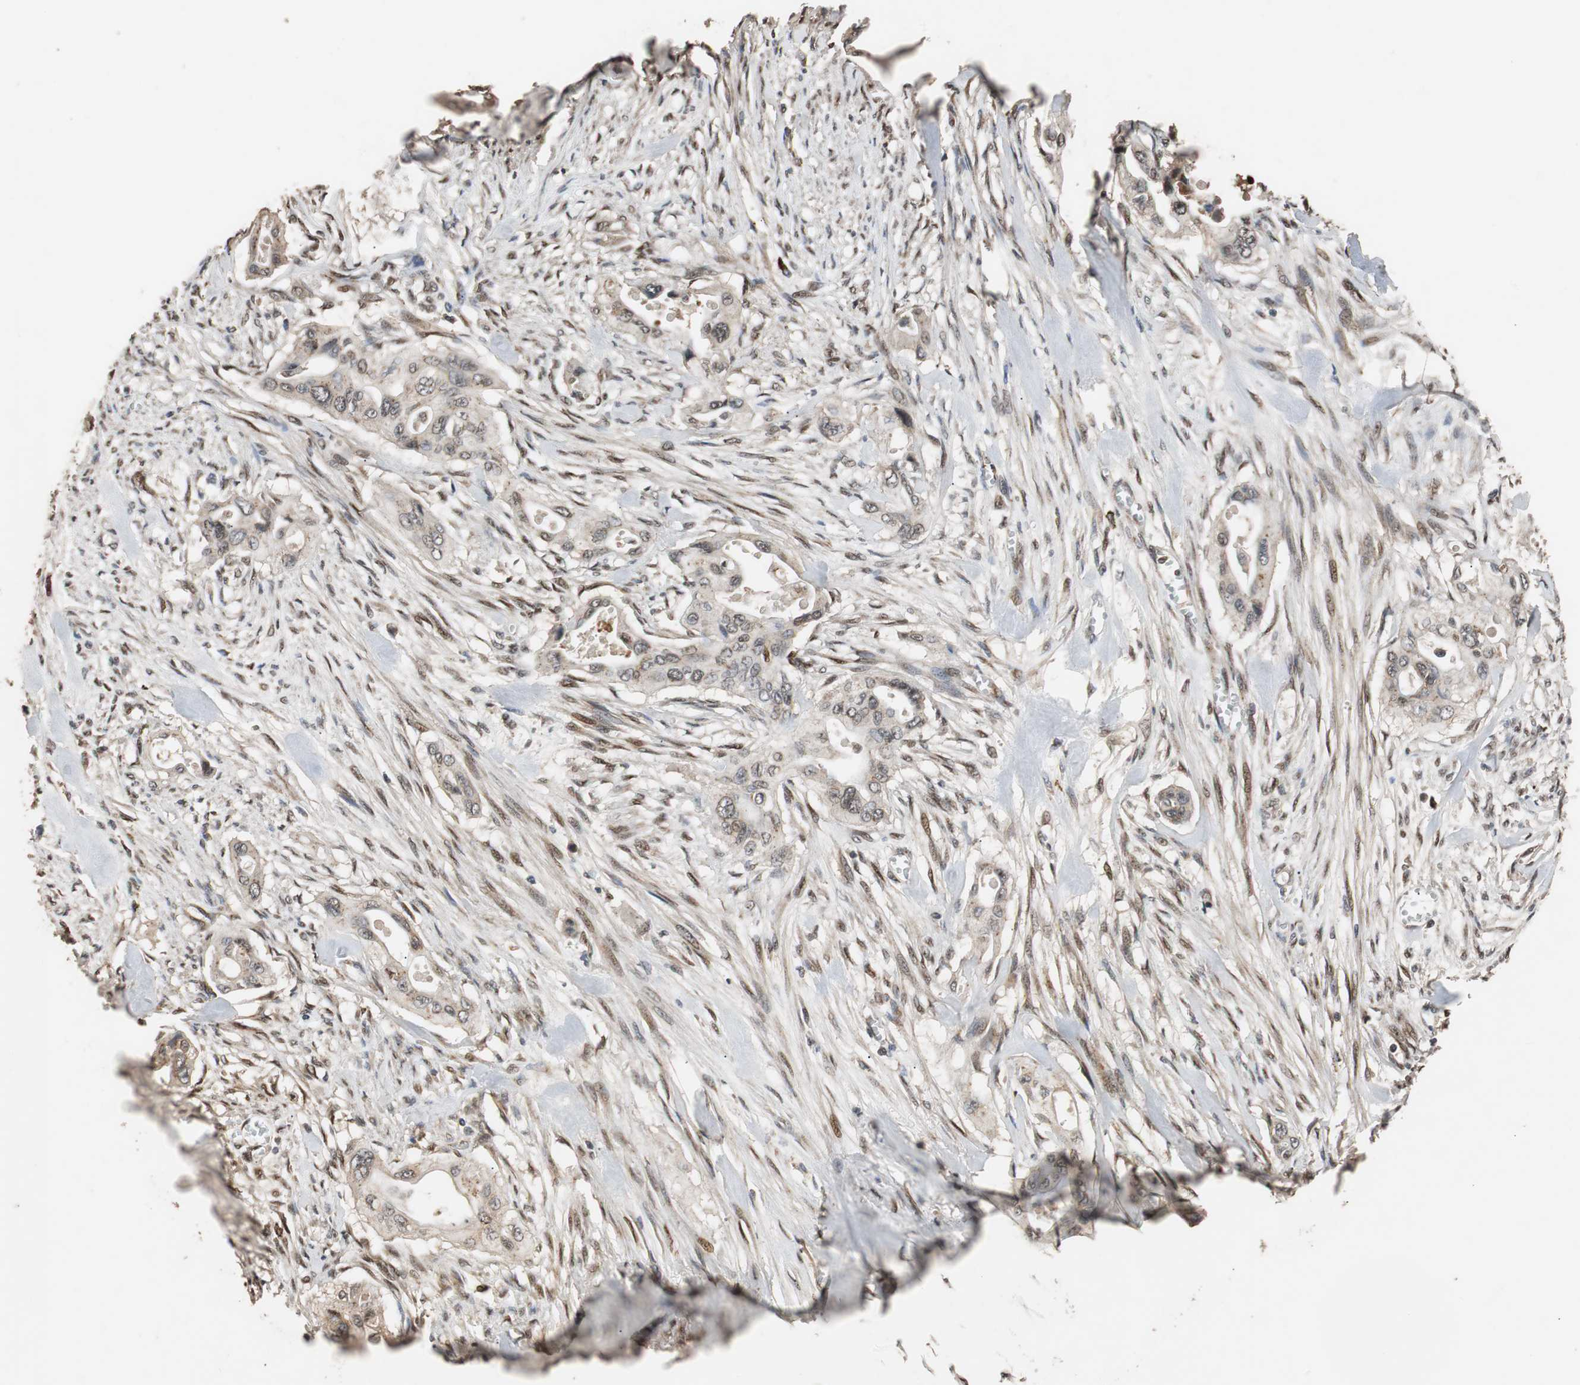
{"staining": {"intensity": "weak", "quantity": "25%-75%", "location": "cytoplasmic/membranous,nuclear"}, "tissue": "pancreatic cancer", "cell_type": "Tumor cells", "image_type": "cancer", "snomed": [{"axis": "morphology", "description": "Adenocarcinoma, NOS"}, {"axis": "topography", "description": "Pancreas"}], "caption": "DAB immunohistochemical staining of adenocarcinoma (pancreatic) displays weak cytoplasmic/membranous and nuclear protein staining in approximately 25%-75% of tumor cells.", "gene": "USP31", "patient": {"sex": "male", "age": 77}}